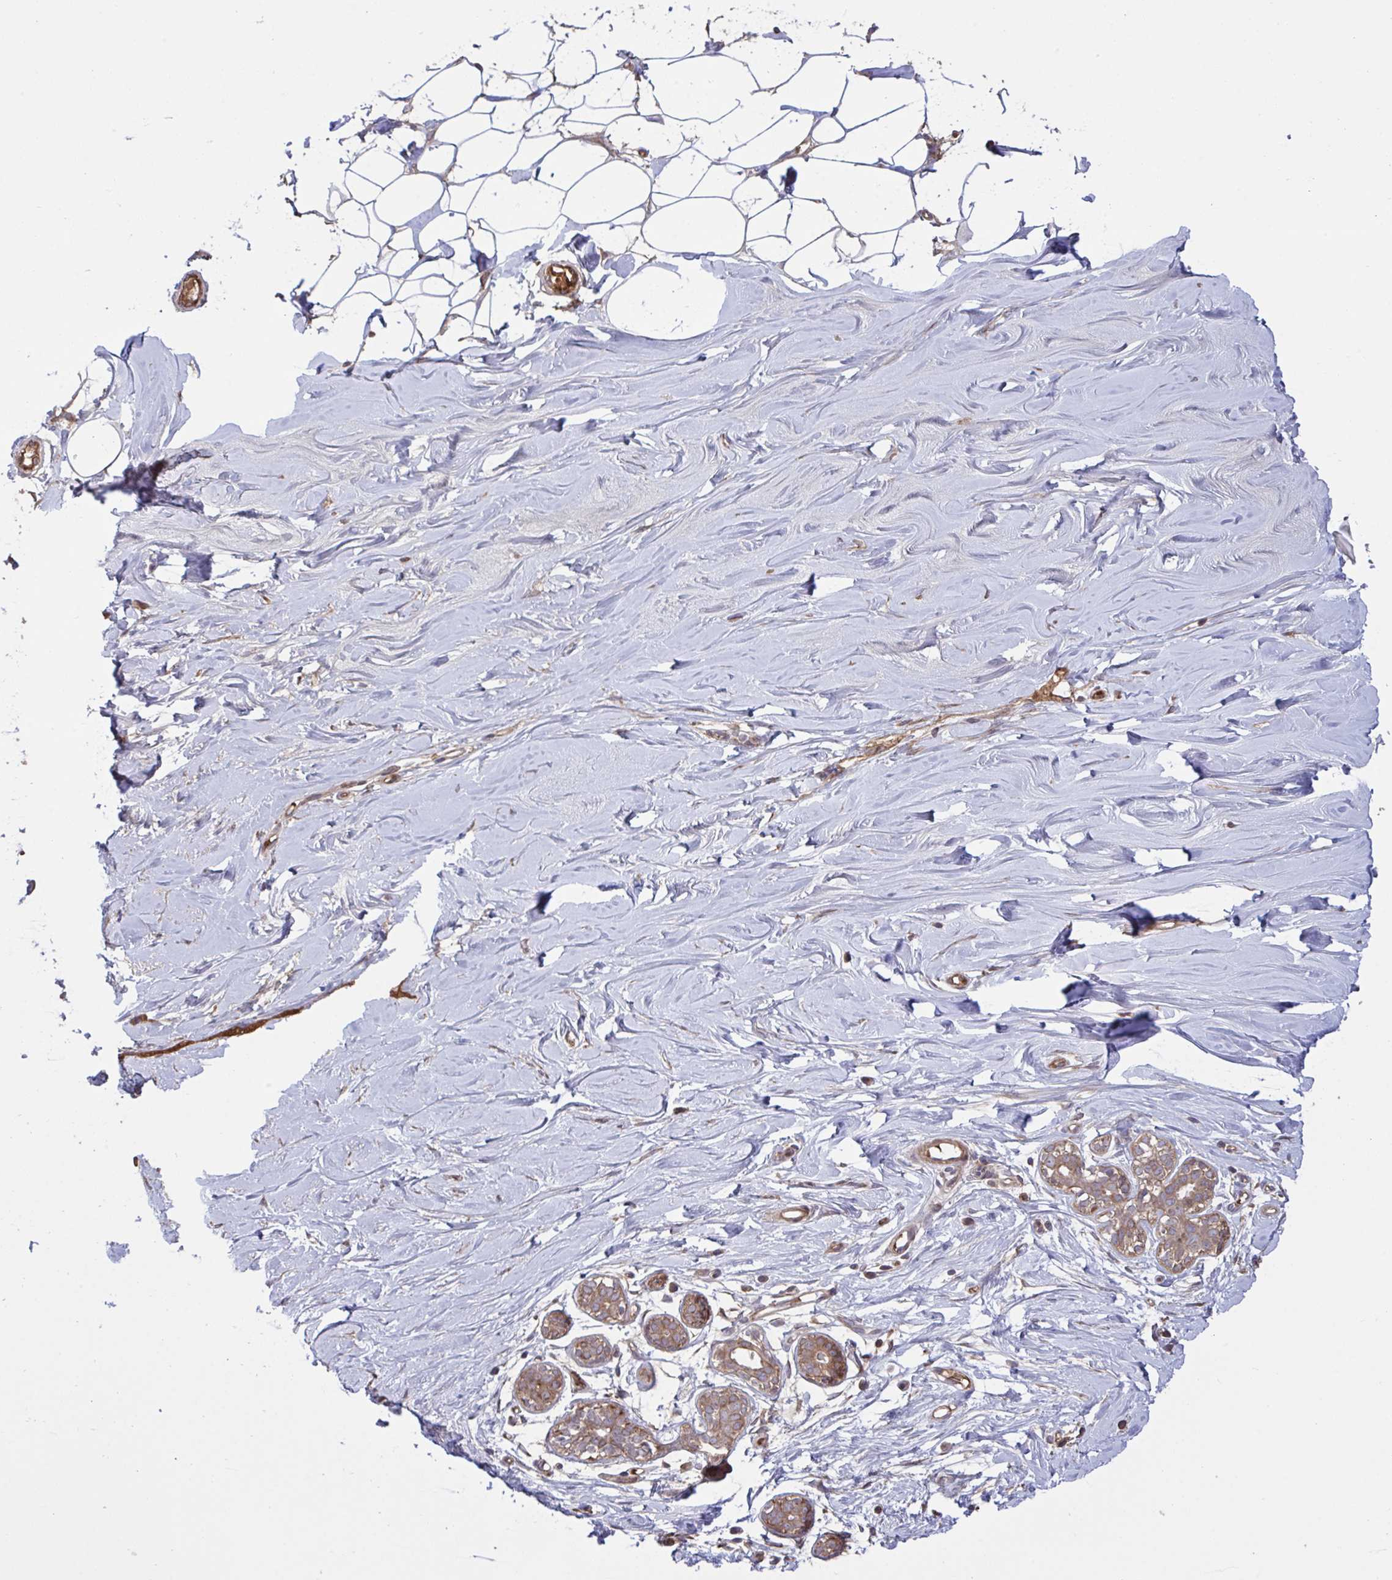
{"staining": {"intensity": "negative", "quantity": "none", "location": "none"}, "tissue": "breast", "cell_type": "Adipocytes", "image_type": "normal", "snomed": [{"axis": "morphology", "description": "Normal tissue, NOS"}, {"axis": "topography", "description": "Breast"}], "caption": "DAB (3,3'-diaminobenzidine) immunohistochemical staining of benign breast reveals no significant staining in adipocytes.", "gene": "IL1R1", "patient": {"sex": "female", "age": 27}}